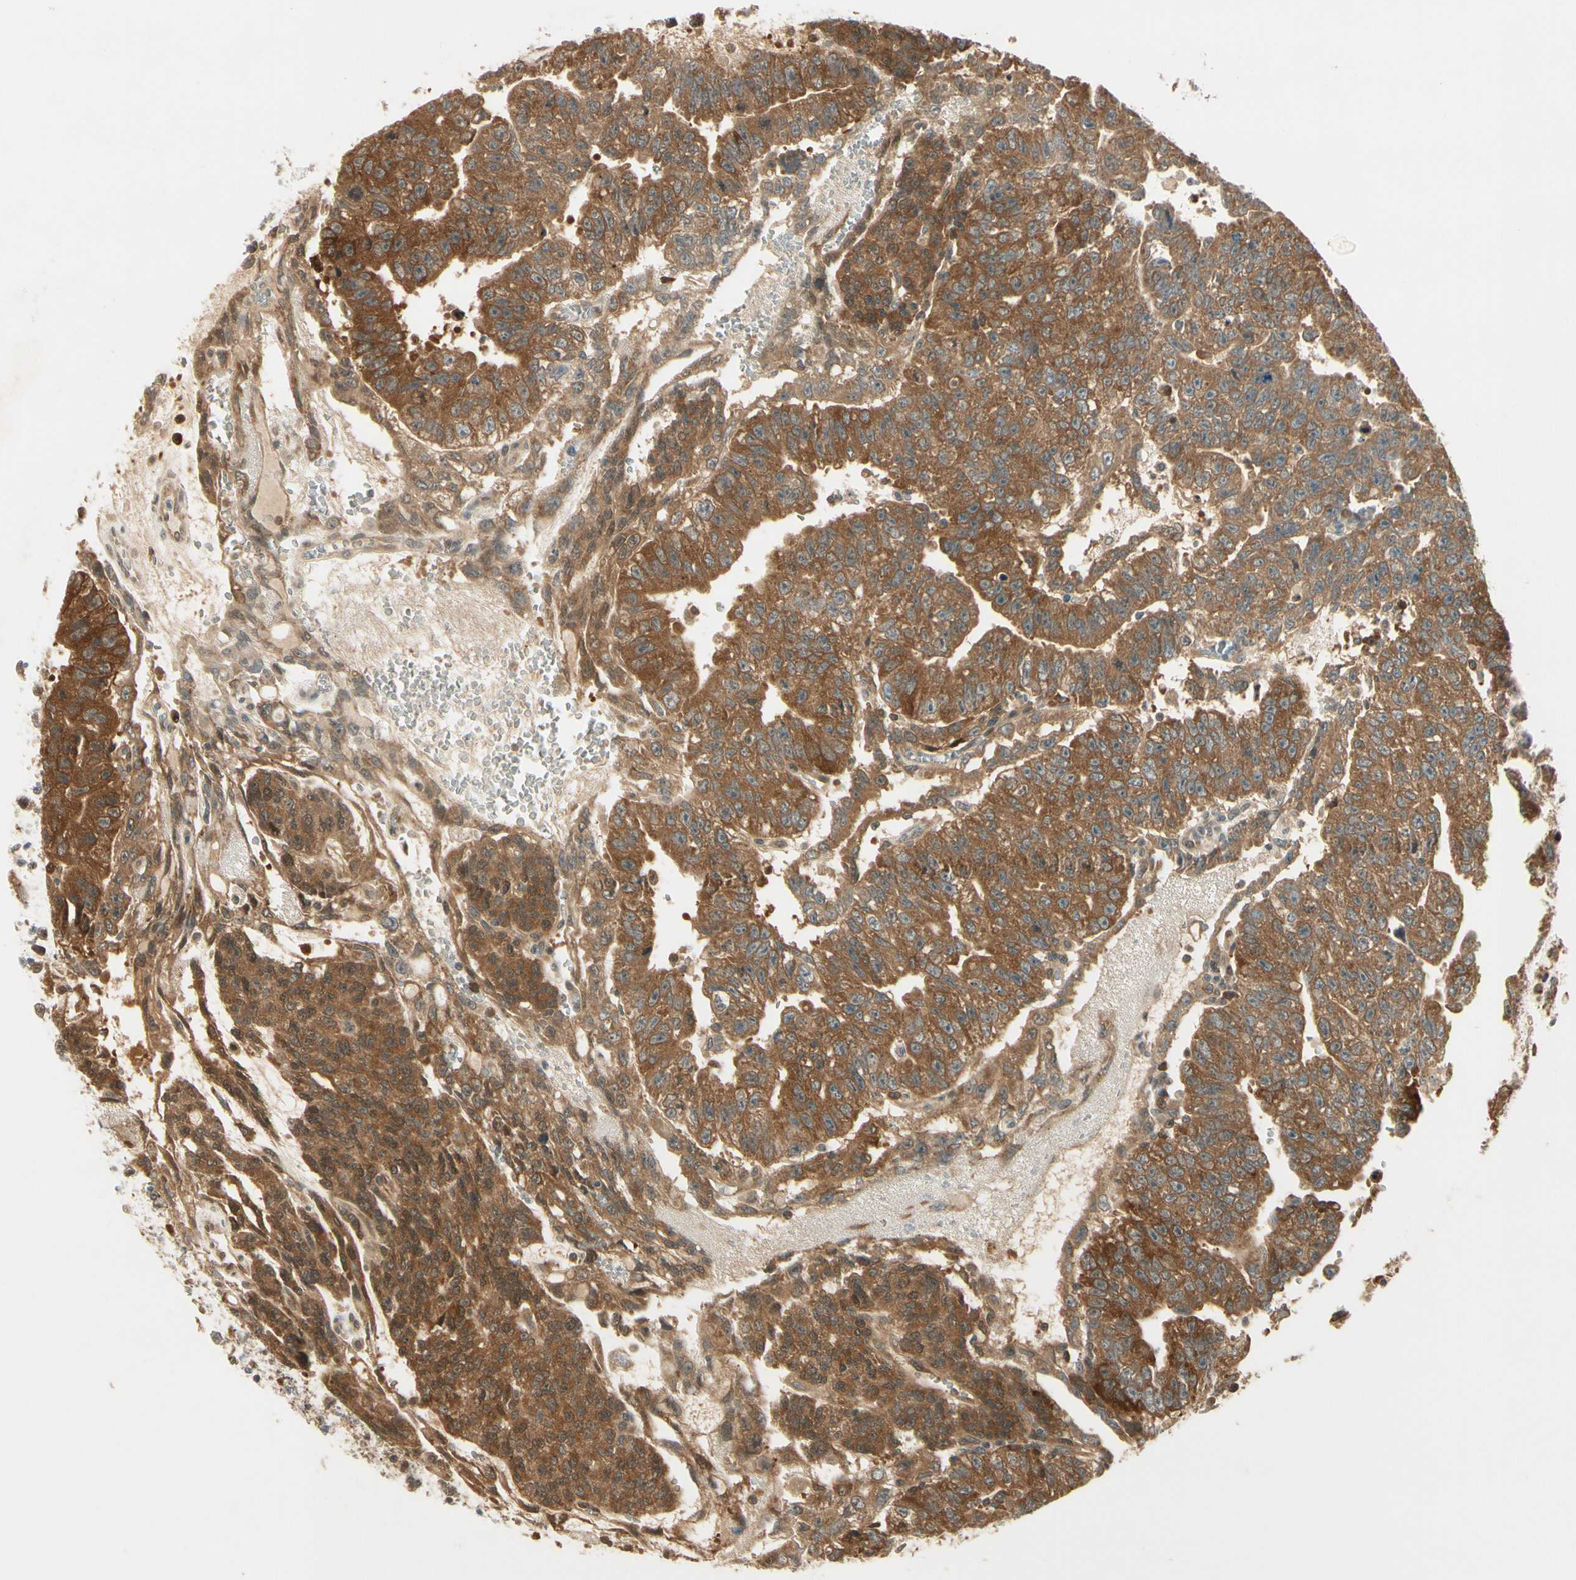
{"staining": {"intensity": "moderate", "quantity": ">75%", "location": "cytoplasmic/membranous"}, "tissue": "testis cancer", "cell_type": "Tumor cells", "image_type": "cancer", "snomed": [{"axis": "morphology", "description": "Seminoma, NOS"}, {"axis": "morphology", "description": "Carcinoma, Embryonal, NOS"}, {"axis": "topography", "description": "Testis"}], "caption": "Protein expression analysis of human testis cancer (embryonal carcinoma) reveals moderate cytoplasmic/membranous staining in approximately >75% of tumor cells.", "gene": "IPO5", "patient": {"sex": "male", "age": 52}}